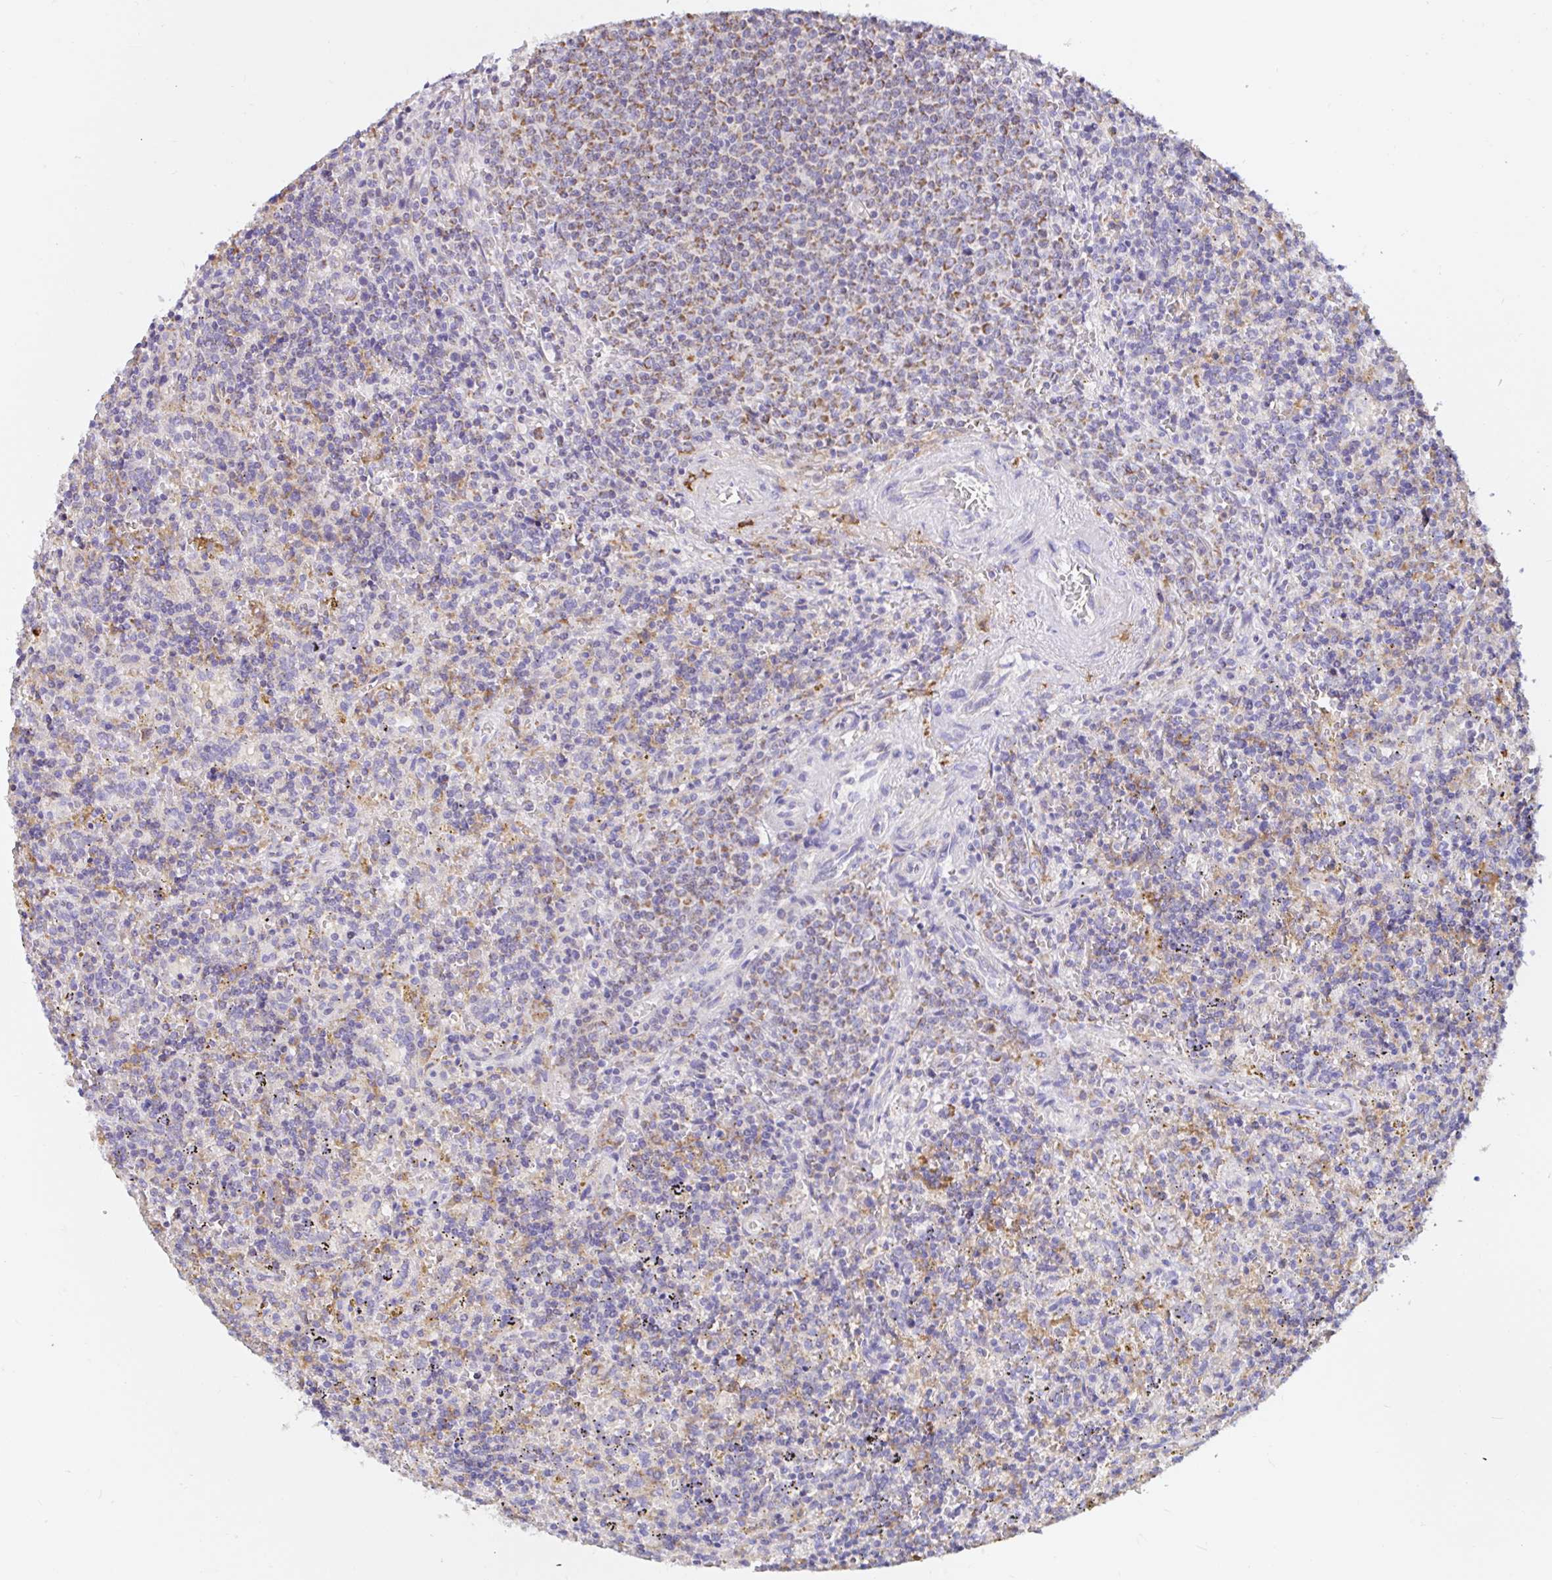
{"staining": {"intensity": "weak", "quantity": "25%-75%", "location": "cytoplasmic/membranous"}, "tissue": "lymphoma", "cell_type": "Tumor cells", "image_type": "cancer", "snomed": [{"axis": "morphology", "description": "Malignant lymphoma, non-Hodgkin's type, Low grade"}, {"axis": "topography", "description": "Spleen"}], "caption": "DAB immunohistochemical staining of human lymphoma exhibits weak cytoplasmic/membranous protein staining in about 25%-75% of tumor cells.", "gene": "MSR1", "patient": {"sex": "male", "age": 67}}